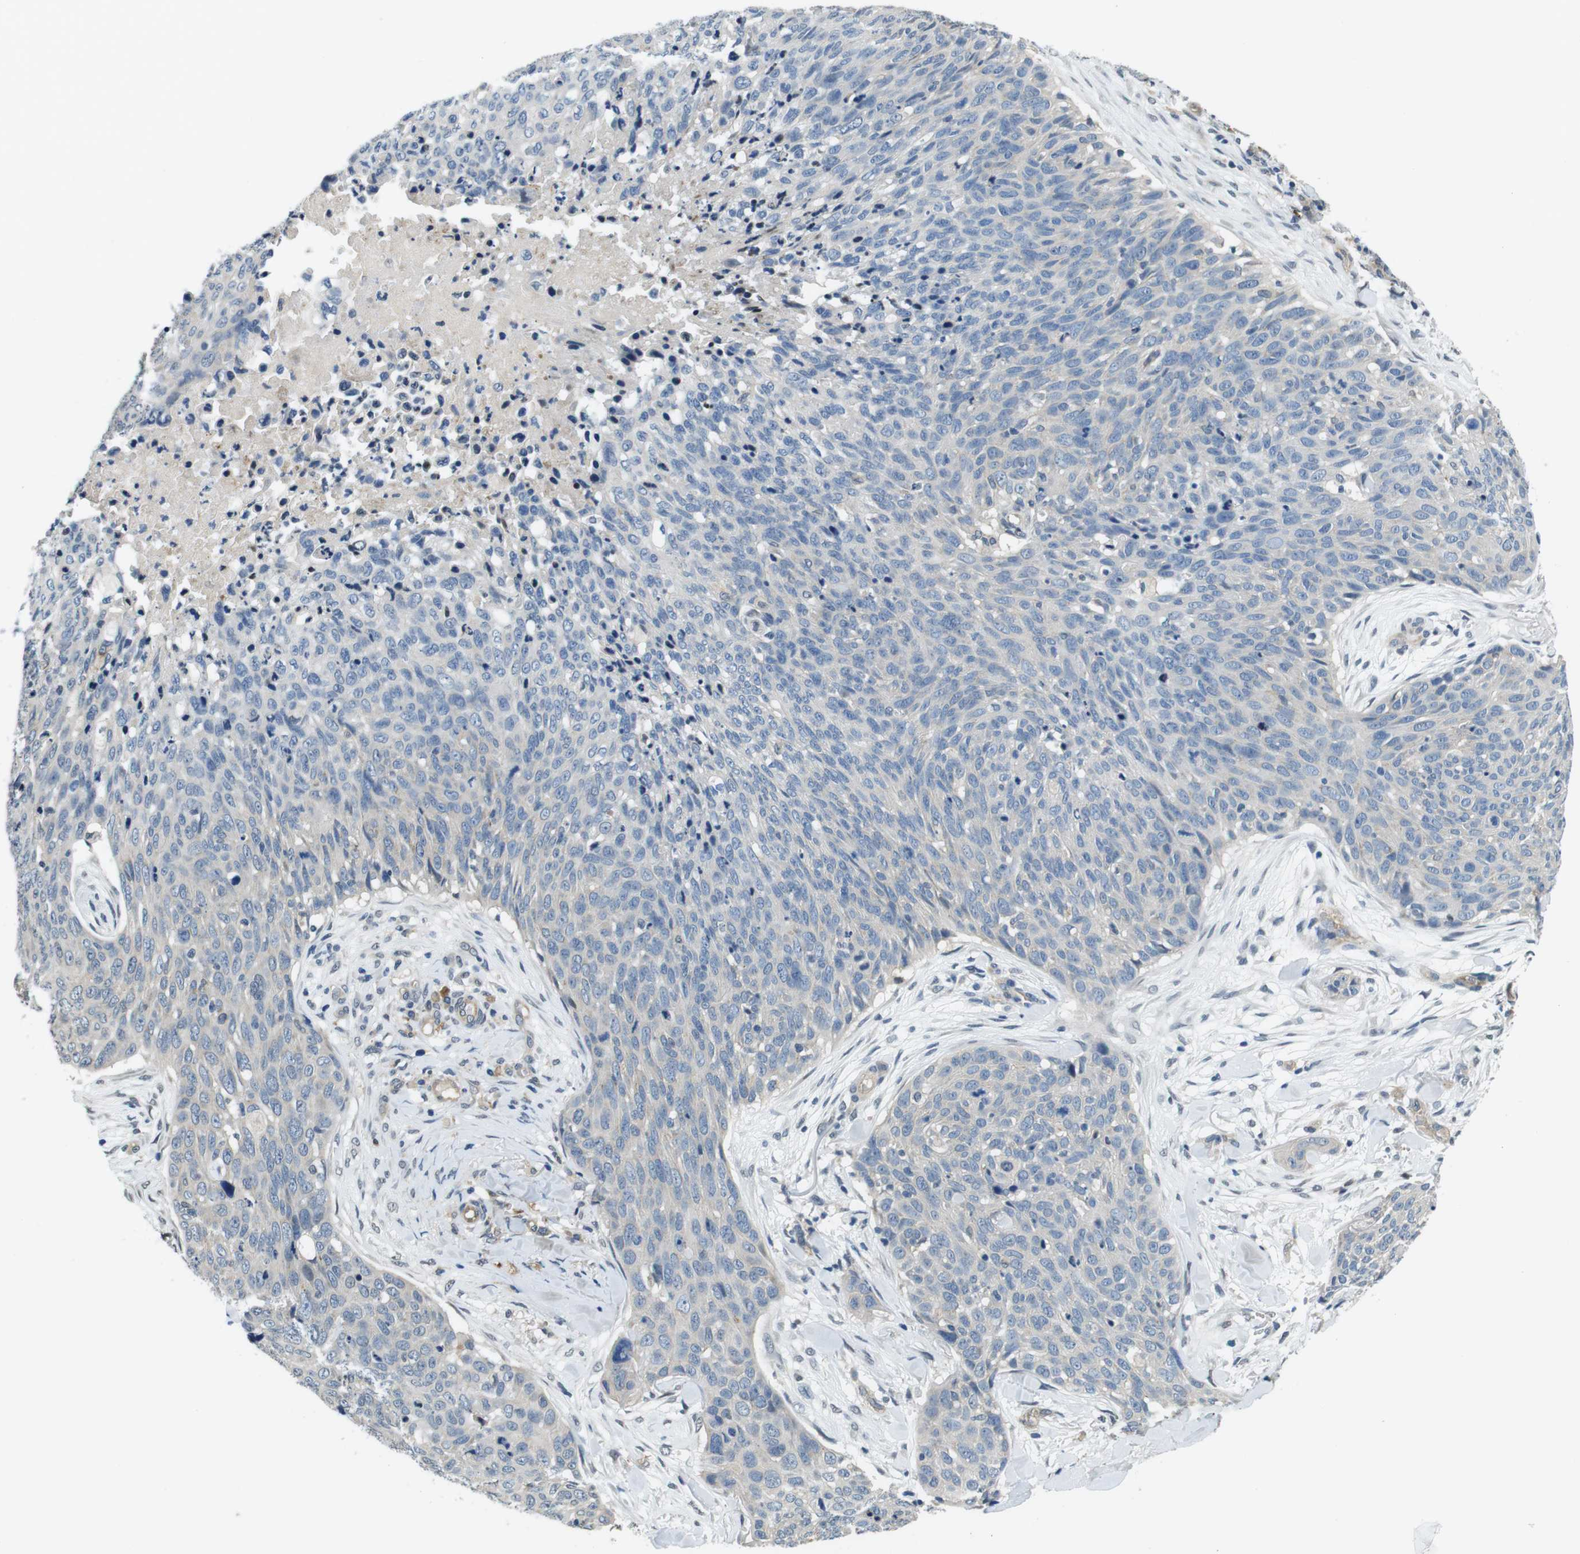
{"staining": {"intensity": "negative", "quantity": "none", "location": "none"}, "tissue": "skin cancer", "cell_type": "Tumor cells", "image_type": "cancer", "snomed": [{"axis": "morphology", "description": "Squamous cell carcinoma in situ, NOS"}, {"axis": "morphology", "description": "Squamous cell carcinoma, NOS"}, {"axis": "topography", "description": "Skin"}], "caption": "High power microscopy micrograph of an IHC micrograph of skin cancer, revealing no significant staining in tumor cells.", "gene": "CD163L1", "patient": {"sex": "male", "age": 93}}